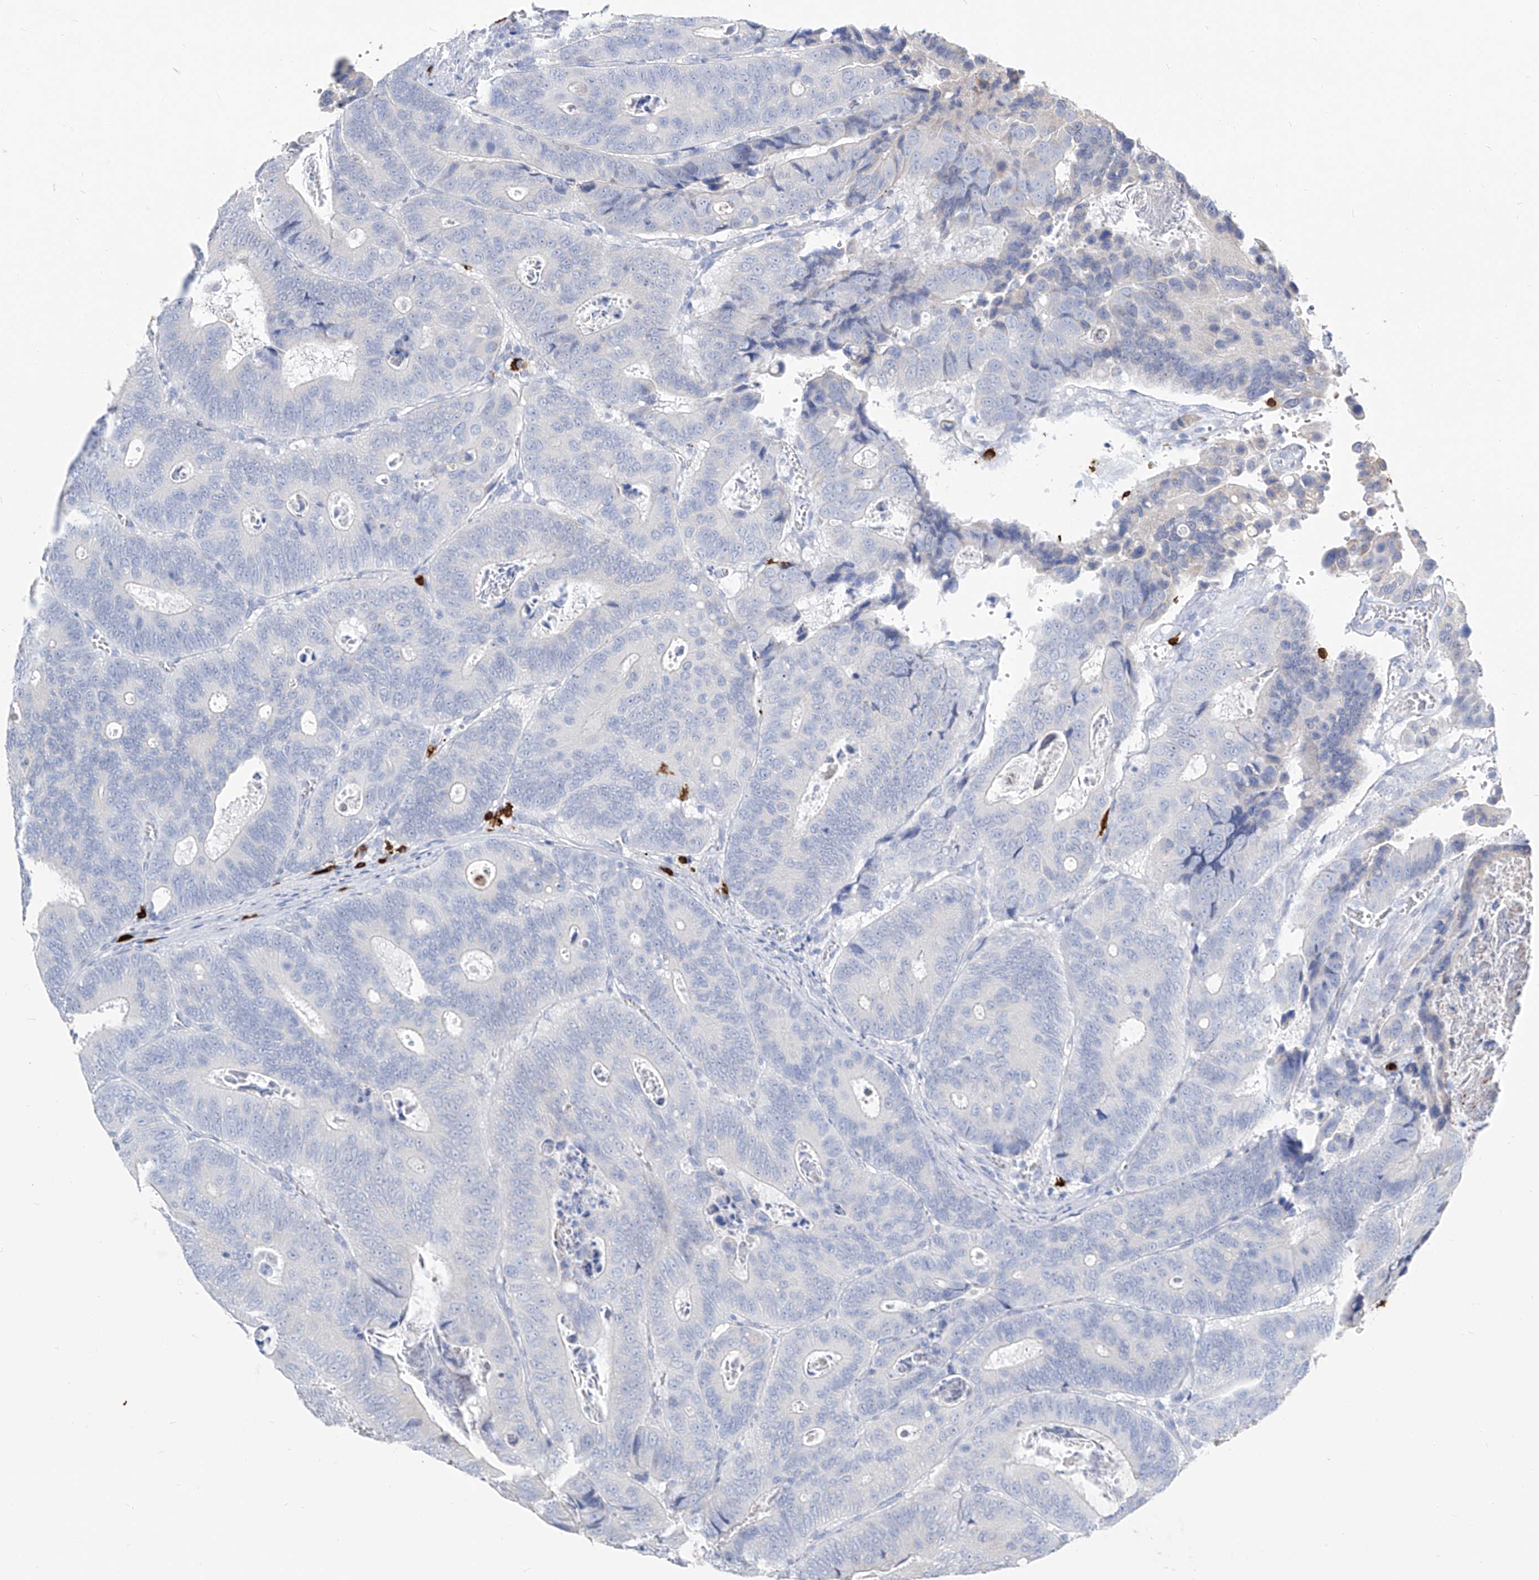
{"staining": {"intensity": "negative", "quantity": "none", "location": "none"}, "tissue": "colorectal cancer", "cell_type": "Tumor cells", "image_type": "cancer", "snomed": [{"axis": "morphology", "description": "Inflammation, NOS"}, {"axis": "morphology", "description": "Adenocarcinoma, NOS"}, {"axis": "topography", "description": "Colon"}], "caption": "Immunohistochemical staining of colorectal cancer reveals no significant positivity in tumor cells.", "gene": "FRS3", "patient": {"sex": "male", "age": 72}}